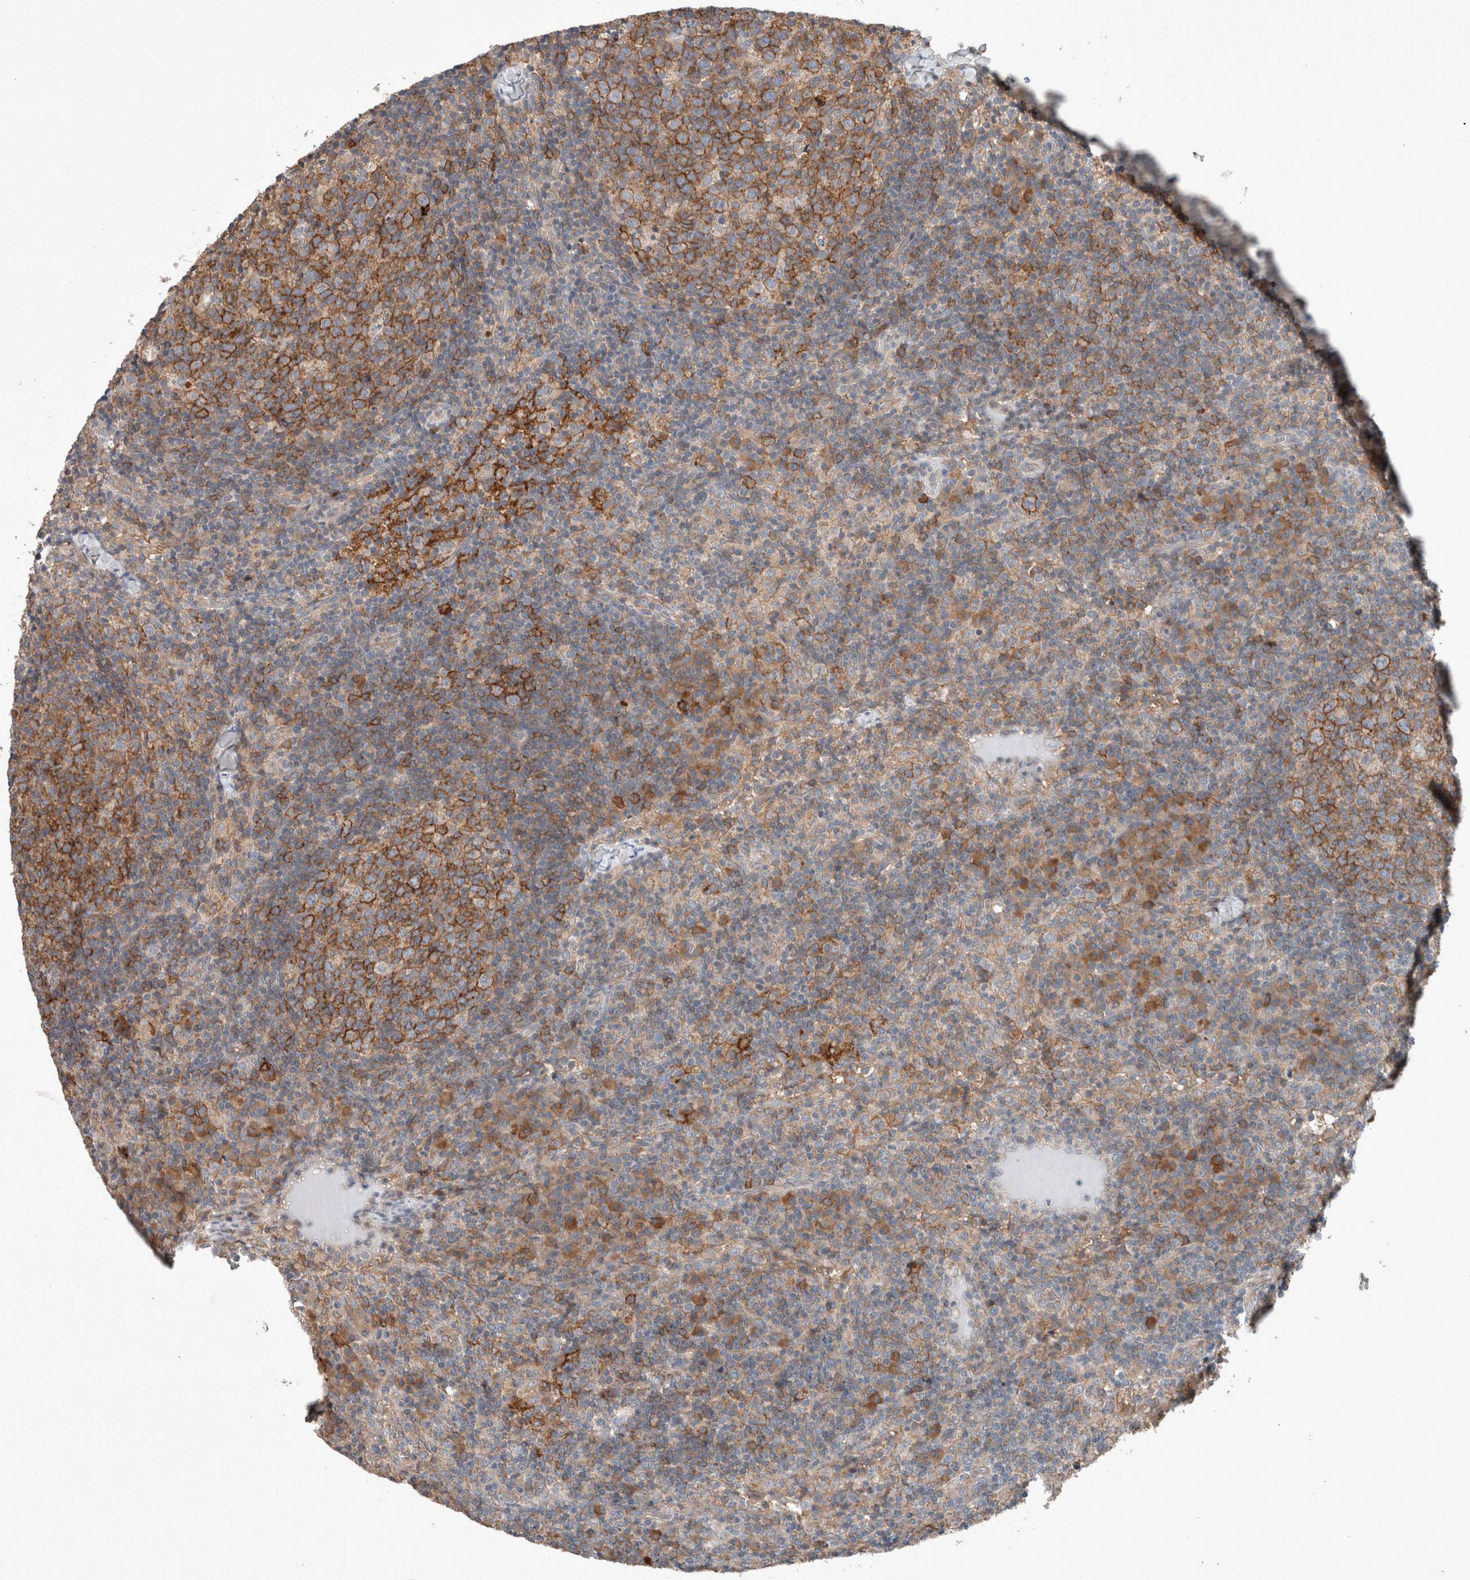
{"staining": {"intensity": "moderate", "quantity": "25%-75%", "location": "cytoplasmic/membranous"}, "tissue": "lymph node", "cell_type": "Germinal center cells", "image_type": "normal", "snomed": [{"axis": "morphology", "description": "Normal tissue, NOS"}, {"axis": "morphology", "description": "Inflammation, NOS"}, {"axis": "topography", "description": "Lymph node"}], "caption": "Immunohistochemistry (IHC) staining of unremarkable lymph node, which shows medium levels of moderate cytoplasmic/membranous expression in about 25%-75% of germinal center cells indicating moderate cytoplasmic/membranous protein staining. The staining was performed using DAB (3,3'-diaminobenzidine) (brown) for protein detection and nuclei were counterstained in hematoxylin (blue).", "gene": "UGCG", "patient": {"sex": "male", "age": 55}}